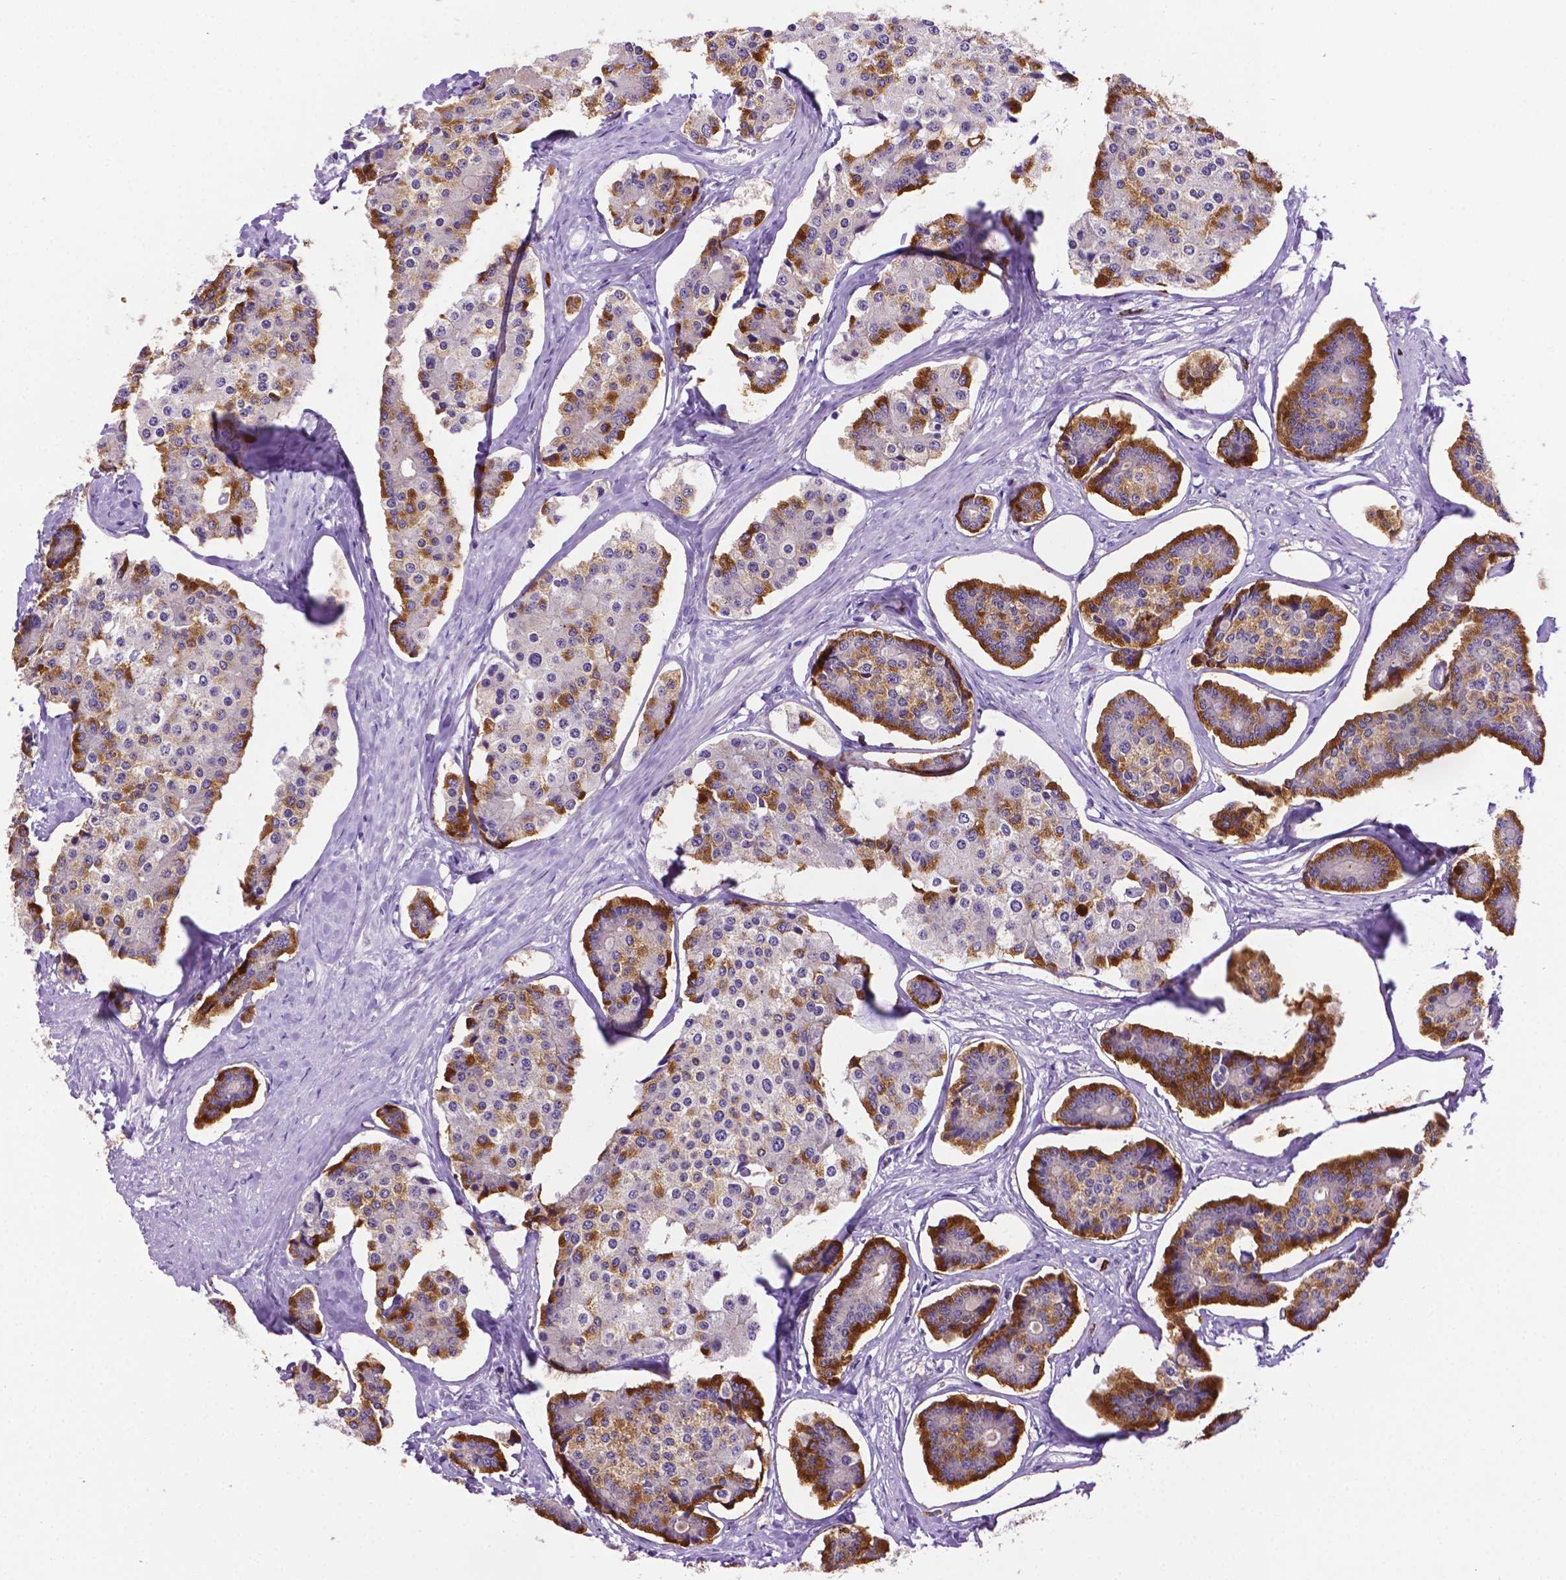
{"staining": {"intensity": "moderate", "quantity": "25%-75%", "location": "cytoplasmic/membranous"}, "tissue": "carcinoid", "cell_type": "Tumor cells", "image_type": "cancer", "snomed": [{"axis": "morphology", "description": "Carcinoid, malignant, NOS"}, {"axis": "topography", "description": "Small intestine"}], "caption": "Immunohistochemistry (IHC) micrograph of human malignant carcinoid stained for a protein (brown), which displays medium levels of moderate cytoplasmic/membranous positivity in about 25%-75% of tumor cells.", "gene": "MMP27", "patient": {"sex": "female", "age": 65}}